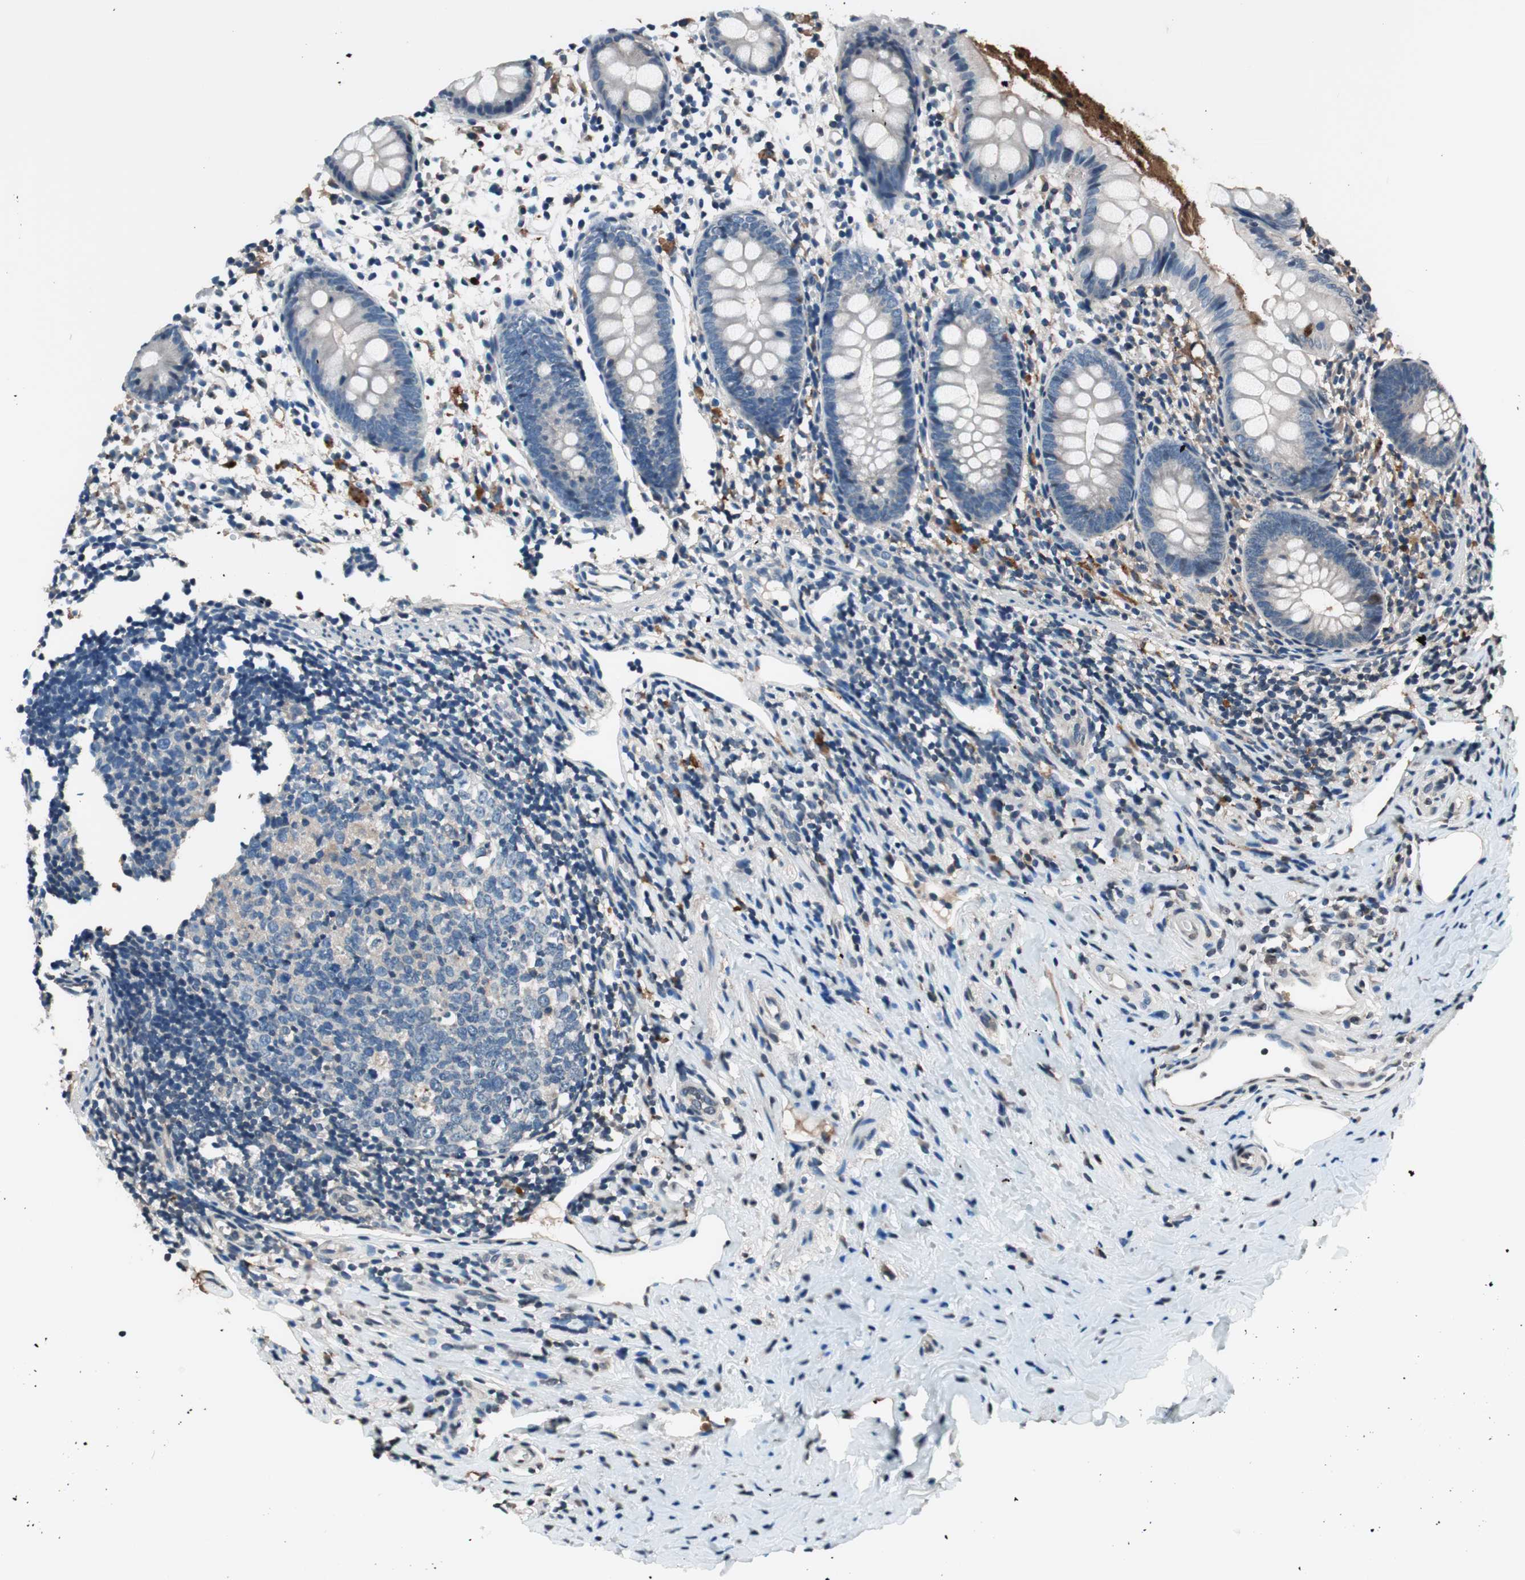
{"staining": {"intensity": "weak", "quantity": ">75%", "location": "cytoplasmic/membranous"}, "tissue": "appendix", "cell_type": "Glandular cells", "image_type": "normal", "snomed": [{"axis": "morphology", "description": "Normal tissue, NOS"}, {"axis": "topography", "description": "Appendix"}], "caption": "Immunohistochemistry (DAB (3,3'-diaminobenzidine)) staining of normal appendix reveals weak cytoplasmic/membranous protein positivity in about >75% of glandular cells.", "gene": "GCLC", "patient": {"sex": "female", "age": 20}}